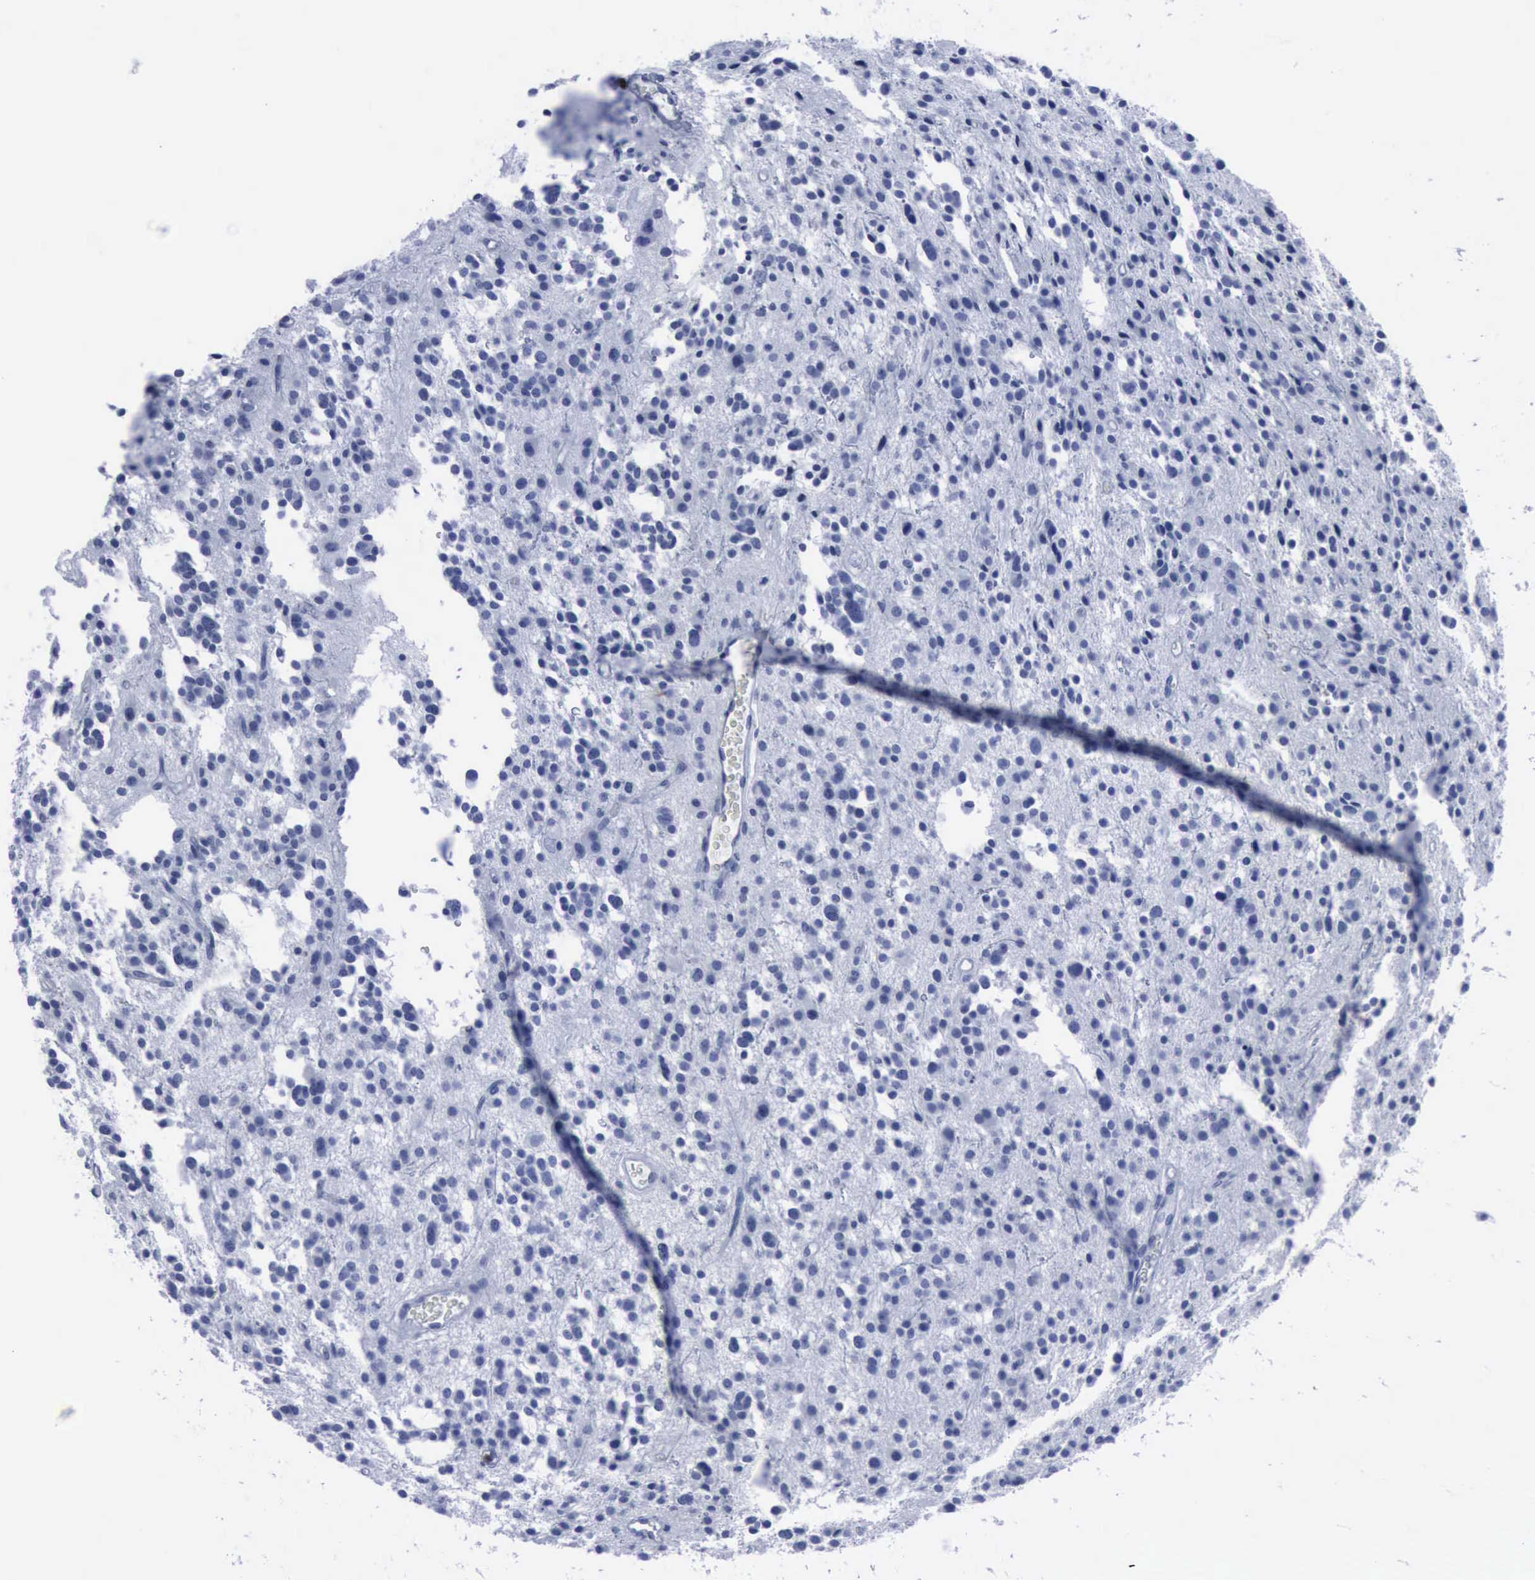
{"staining": {"intensity": "negative", "quantity": "none", "location": "none"}, "tissue": "glioma", "cell_type": "Tumor cells", "image_type": "cancer", "snomed": [{"axis": "morphology", "description": "Glioma, malignant, Low grade"}, {"axis": "topography", "description": "Brain"}], "caption": "Image shows no significant protein positivity in tumor cells of low-grade glioma (malignant).", "gene": "CSTA", "patient": {"sex": "female", "age": 36}}